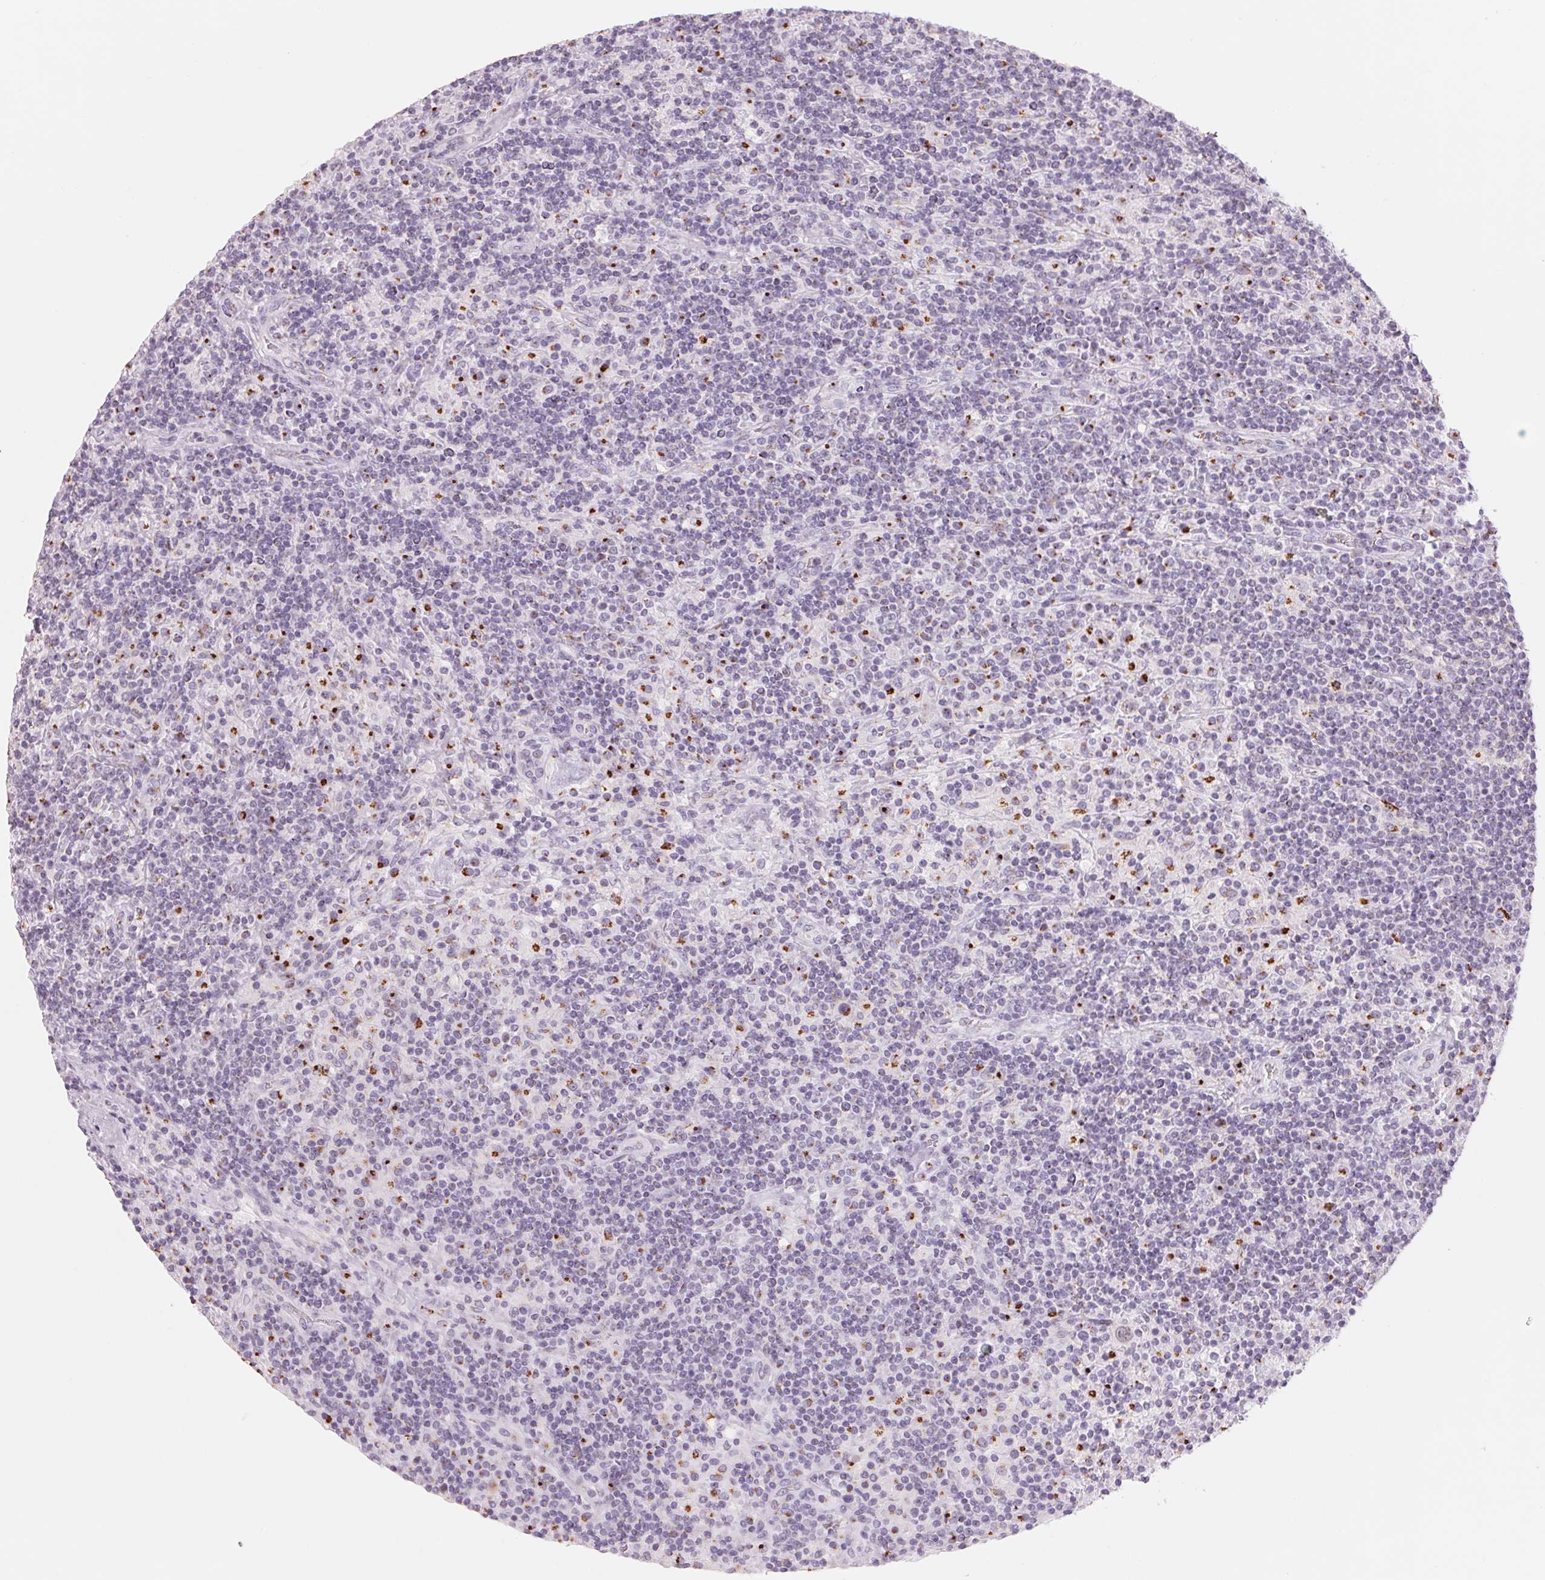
{"staining": {"intensity": "moderate", "quantity": "<25%", "location": "cytoplasmic/membranous"}, "tissue": "lymphoma", "cell_type": "Tumor cells", "image_type": "cancer", "snomed": [{"axis": "morphology", "description": "Hodgkin's disease, NOS"}, {"axis": "topography", "description": "Lymph node"}], "caption": "Protein staining demonstrates moderate cytoplasmic/membranous positivity in about <25% of tumor cells in lymphoma.", "gene": "GALNT7", "patient": {"sex": "male", "age": 70}}